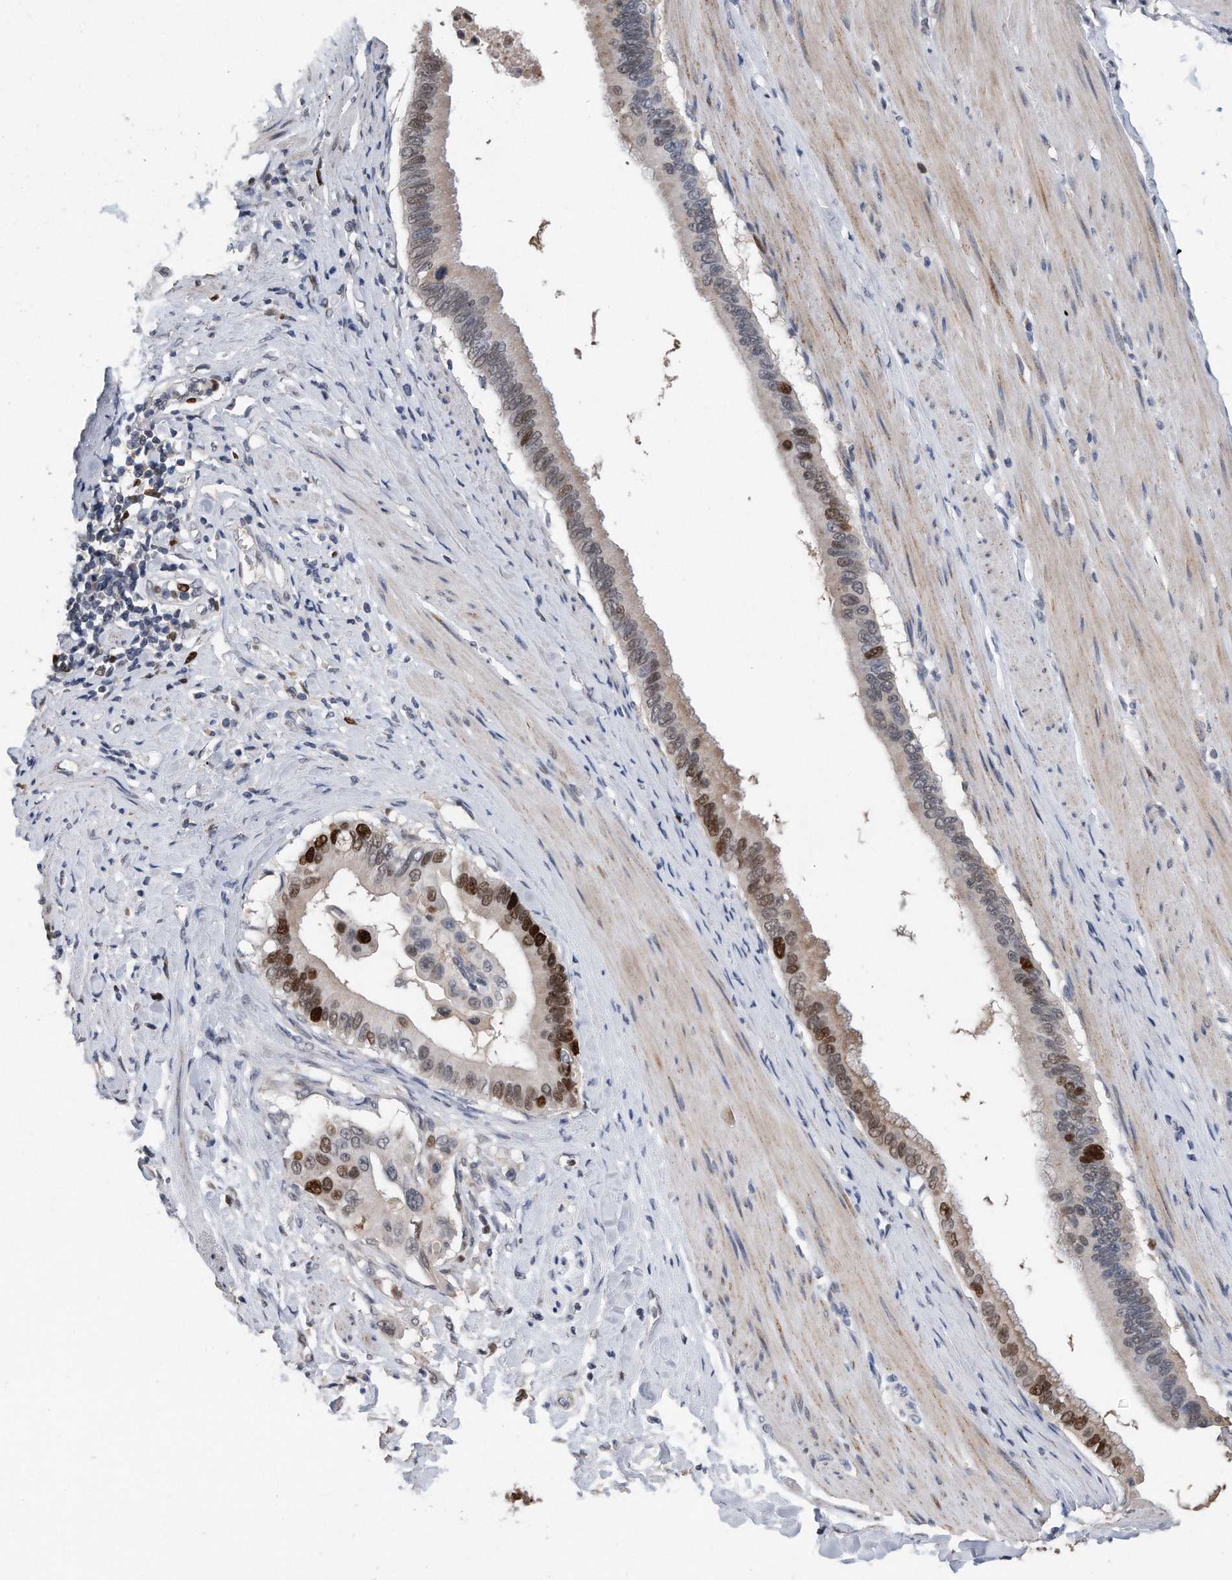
{"staining": {"intensity": "strong", "quantity": "25%-75%", "location": "nuclear"}, "tissue": "pancreatic cancer", "cell_type": "Tumor cells", "image_type": "cancer", "snomed": [{"axis": "morphology", "description": "Adenocarcinoma, NOS"}, {"axis": "topography", "description": "Pancreas"}], "caption": "Protein expression by immunohistochemistry (IHC) shows strong nuclear positivity in about 25%-75% of tumor cells in pancreatic cancer (adenocarcinoma).", "gene": "PCNA", "patient": {"sex": "female", "age": 56}}